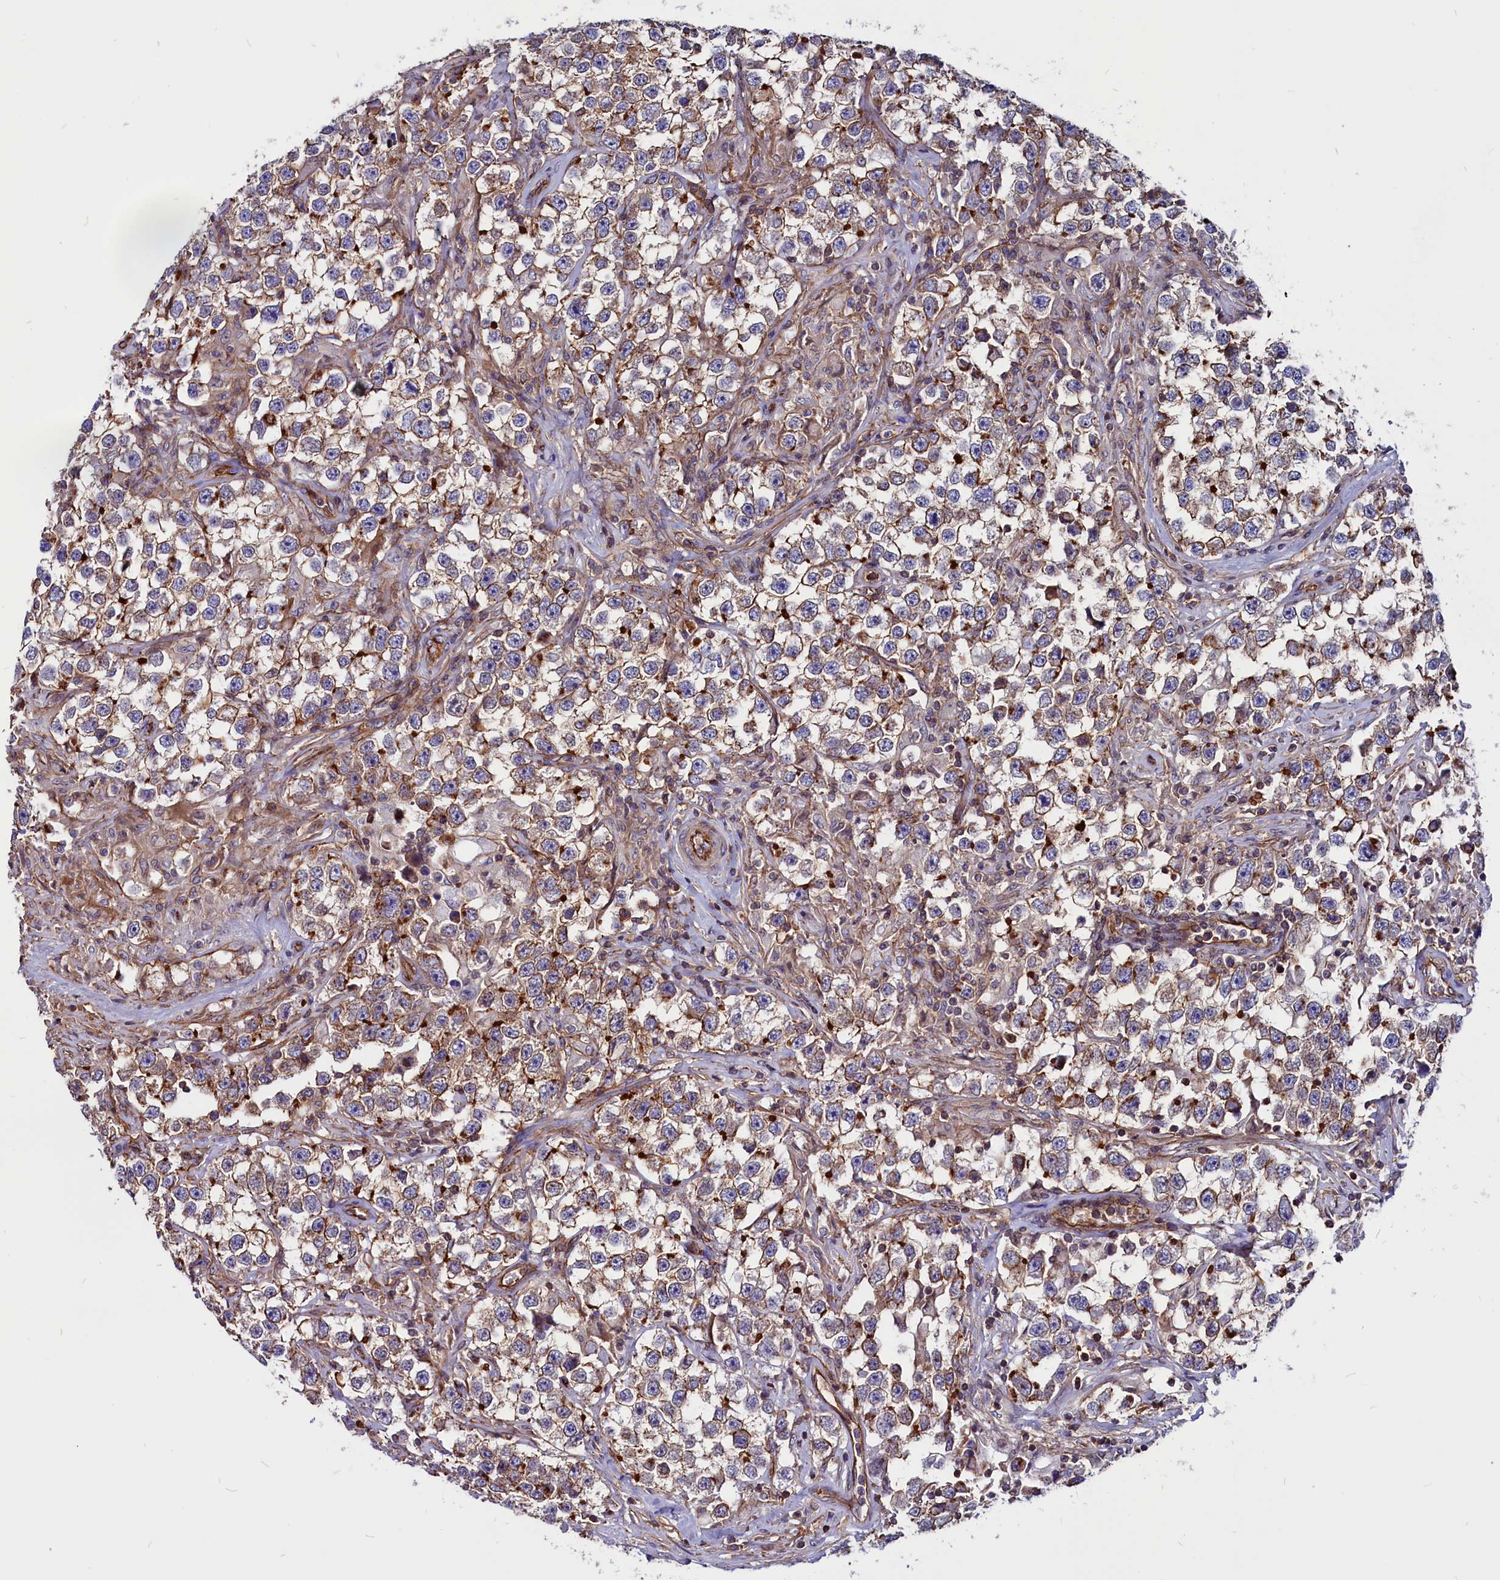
{"staining": {"intensity": "weak", "quantity": "25%-75%", "location": "cytoplasmic/membranous"}, "tissue": "testis cancer", "cell_type": "Tumor cells", "image_type": "cancer", "snomed": [{"axis": "morphology", "description": "Seminoma, NOS"}, {"axis": "topography", "description": "Testis"}], "caption": "Protein expression by IHC shows weak cytoplasmic/membranous positivity in approximately 25%-75% of tumor cells in testis cancer (seminoma).", "gene": "ZNF749", "patient": {"sex": "male", "age": 46}}